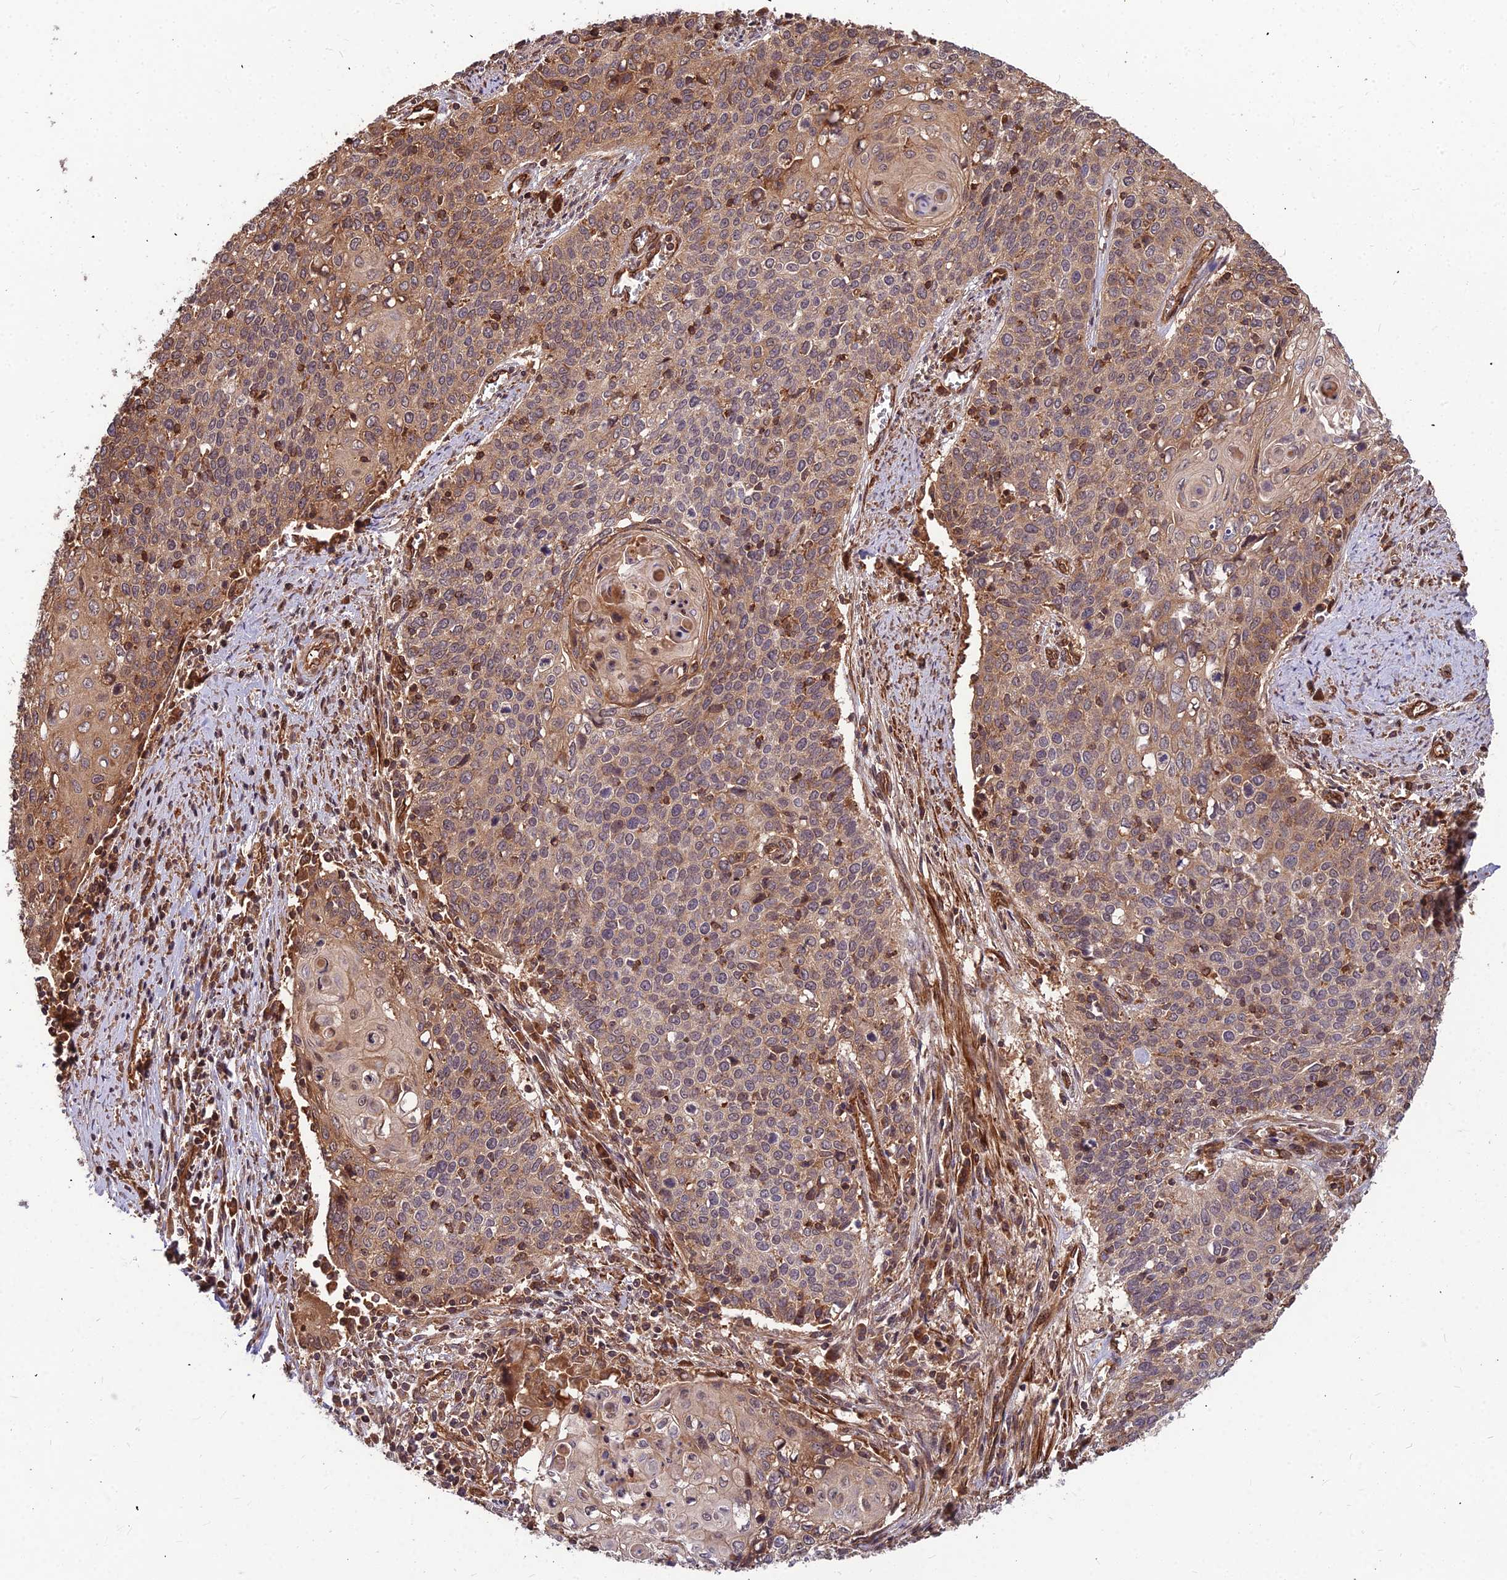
{"staining": {"intensity": "moderate", "quantity": "25%-75%", "location": "cytoplasmic/membranous"}, "tissue": "cervical cancer", "cell_type": "Tumor cells", "image_type": "cancer", "snomed": [{"axis": "morphology", "description": "Squamous cell carcinoma, NOS"}, {"axis": "topography", "description": "Cervix"}], "caption": "IHC image of neoplastic tissue: human cervical cancer (squamous cell carcinoma) stained using immunohistochemistry reveals medium levels of moderate protein expression localized specifically in the cytoplasmic/membranous of tumor cells, appearing as a cytoplasmic/membranous brown color.", "gene": "ZNF467", "patient": {"sex": "female", "age": 39}}